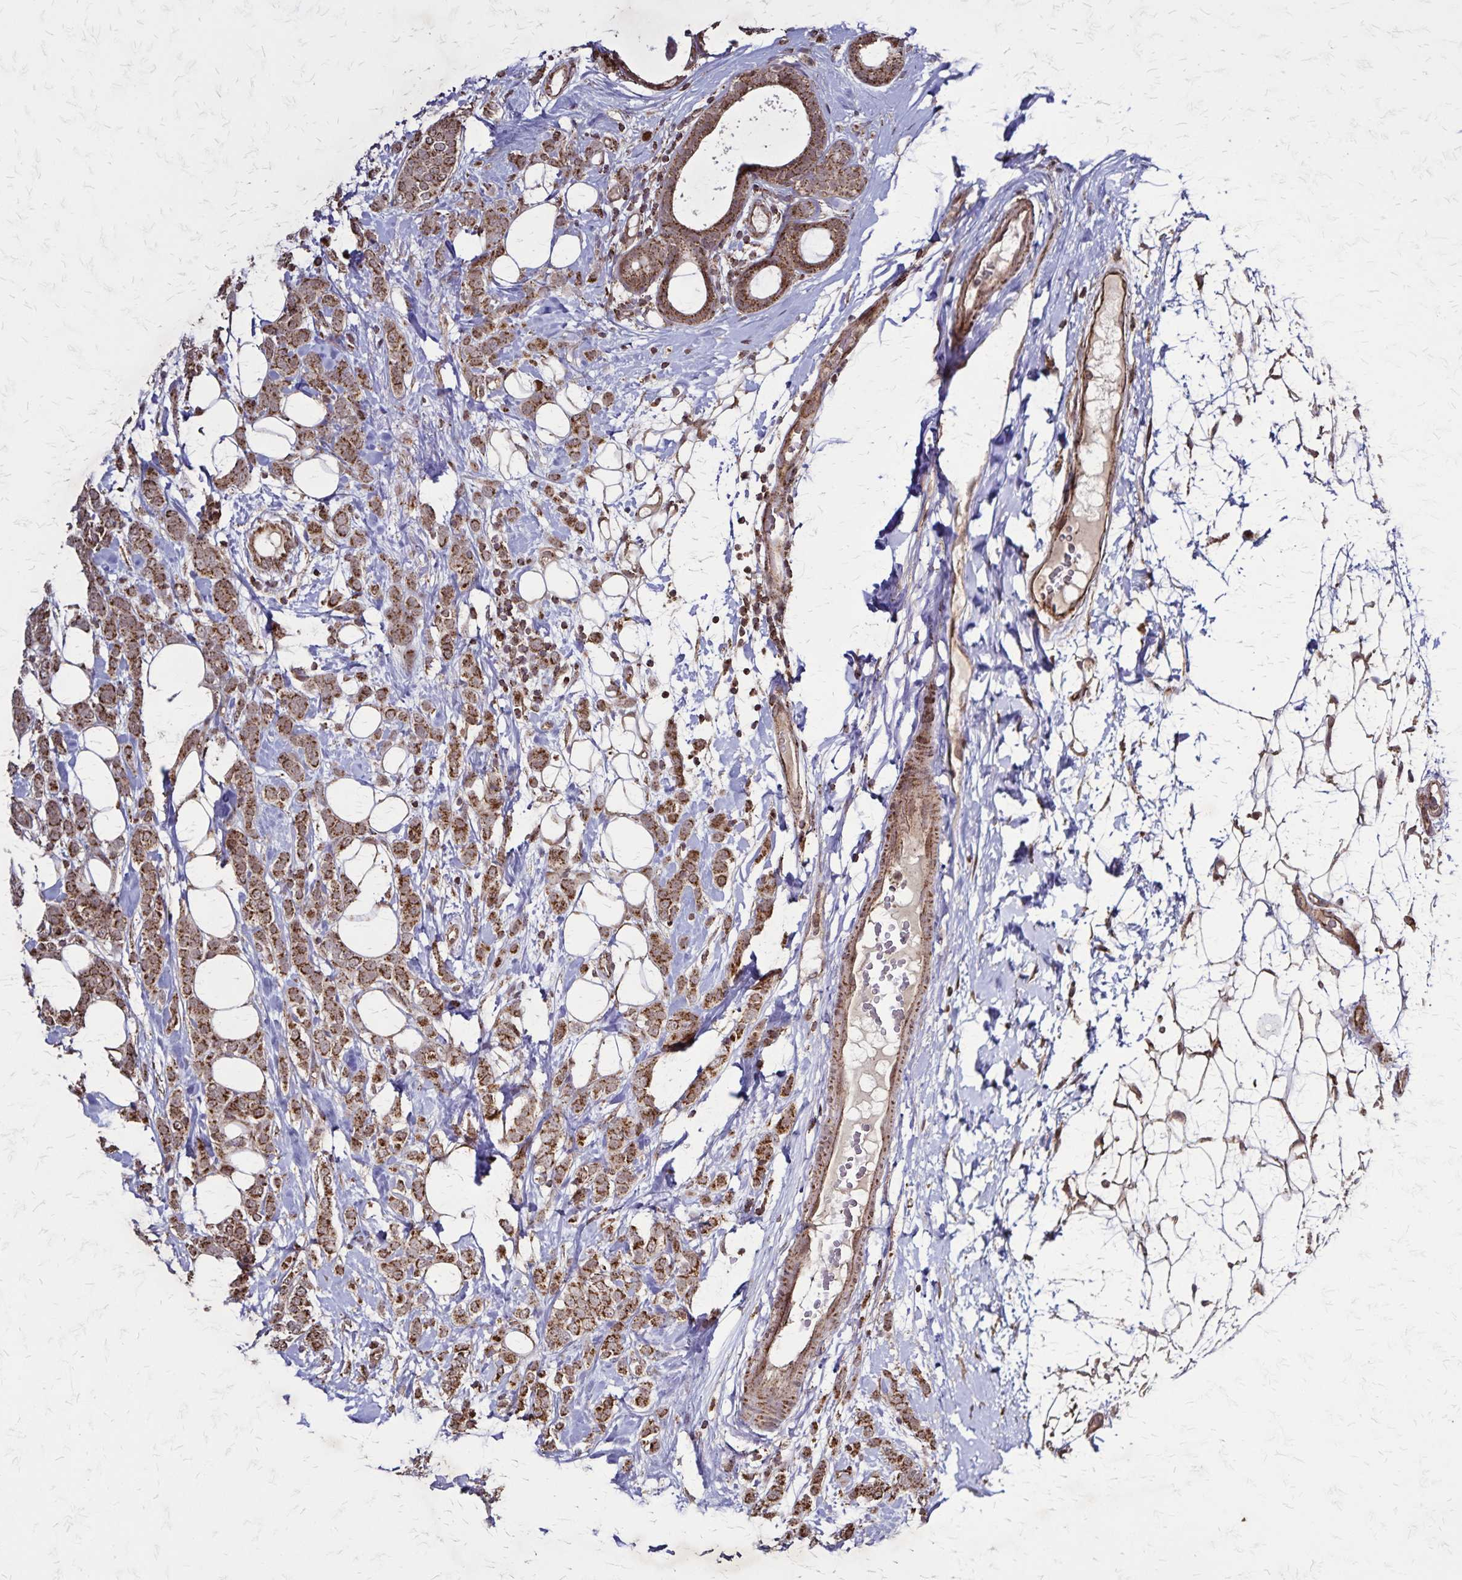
{"staining": {"intensity": "strong", "quantity": ">75%", "location": "cytoplasmic/membranous"}, "tissue": "breast cancer", "cell_type": "Tumor cells", "image_type": "cancer", "snomed": [{"axis": "morphology", "description": "Lobular carcinoma"}, {"axis": "topography", "description": "Breast"}], "caption": "The immunohistochemical stain shows strong cytoplasmic/membranous staining in tumor cells of lobular carcinoma (breast) tissue.", "gene": "NFS1", "patient": {"sex": "female", "age": 49}}